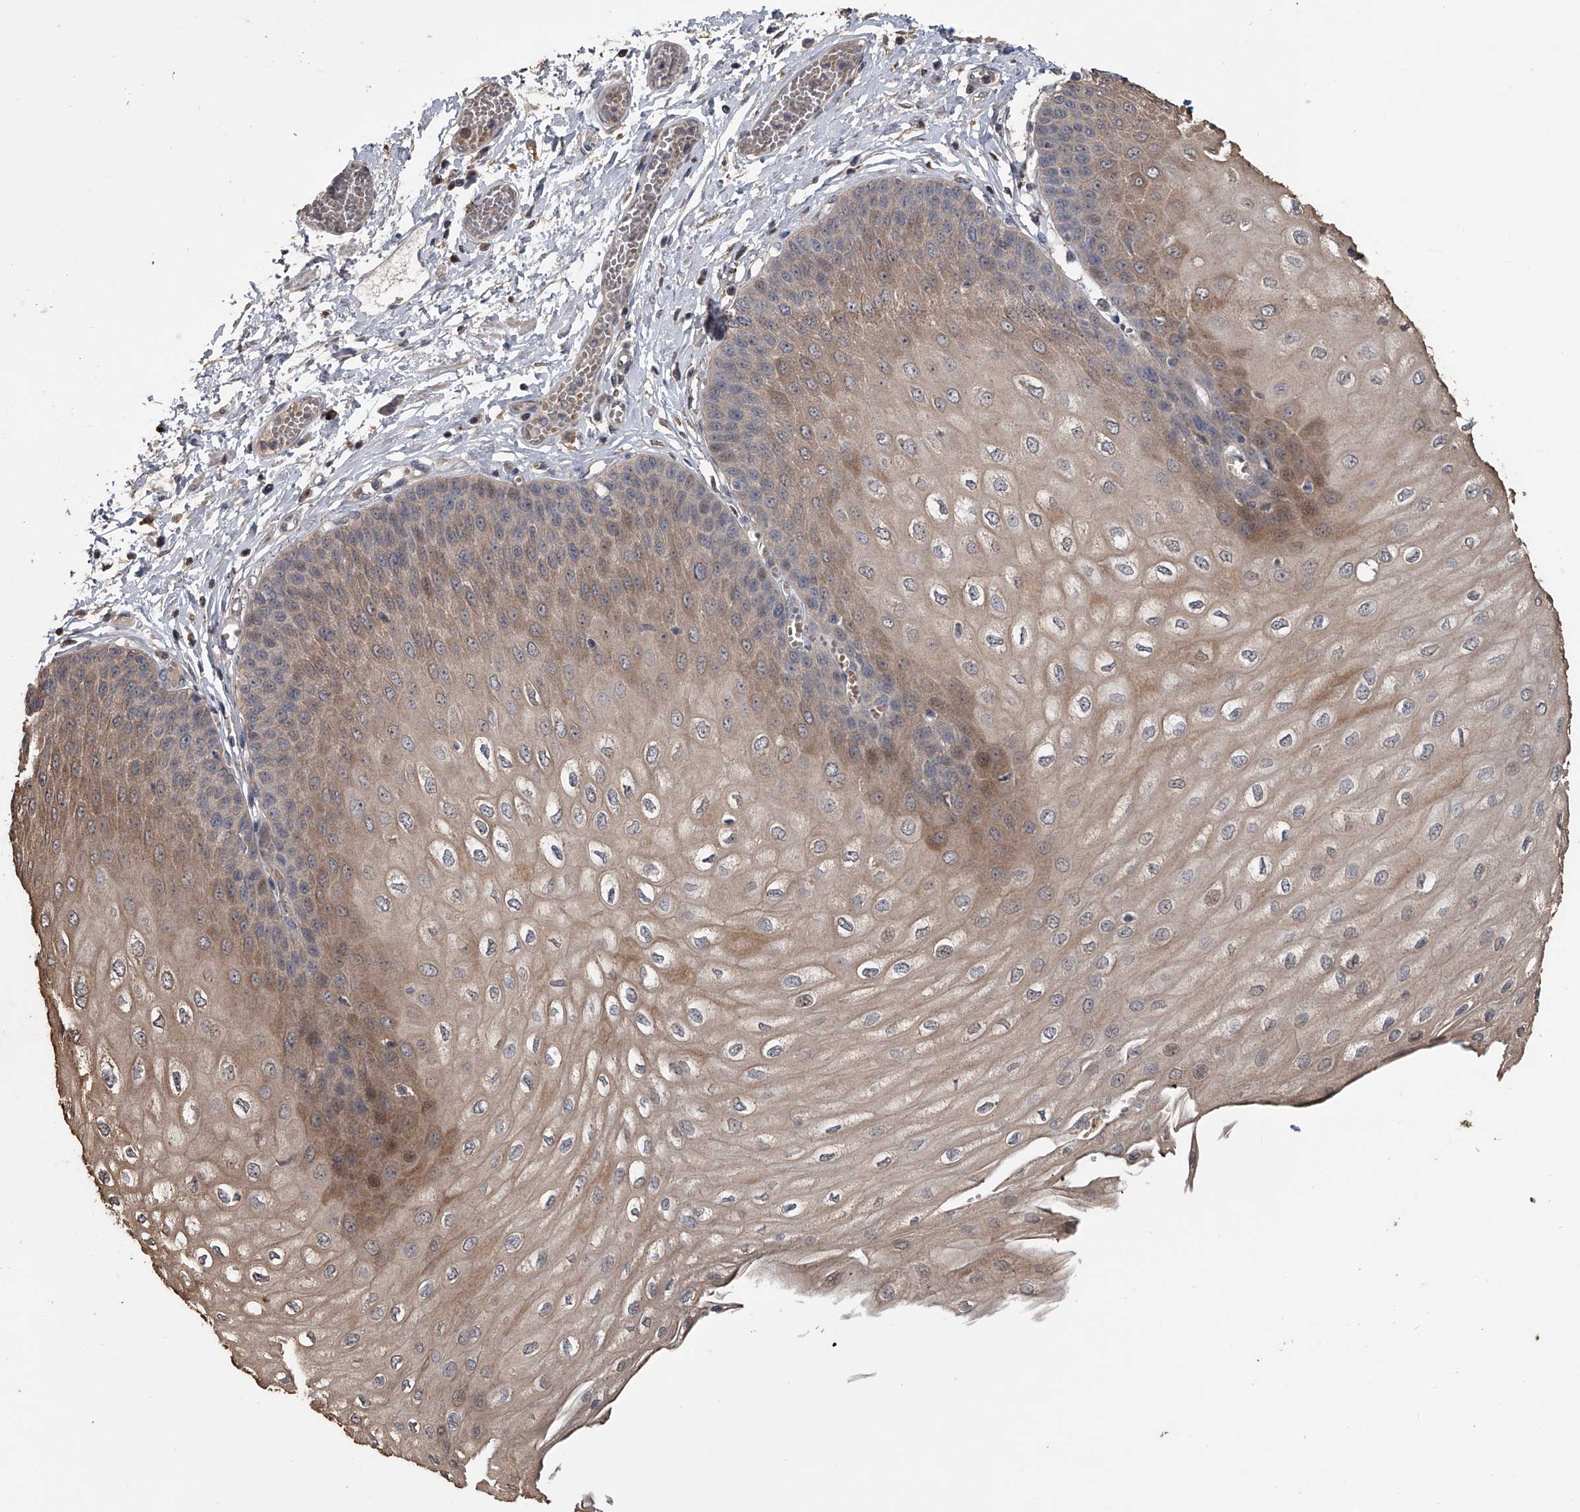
{"staining": {"intensity": "moderate", "quantity": "<25%", "location": "cytoplasmic/membranous"}, "tissue": "esophagus", "cell_type": "Squamous epithelial cells", "image_type": "normal", "snomed": [{"axis": "morphology", "description": "Normal tissue, NOS"}, {"axis": "topography", "description": "Esophagus"}], "caption": "IHC image of unremarkable esophagus: human esophagus stained using immunohistochemistry demonstrates low levels of moderate protein expression localized specifically in the cytoplasmic/membranous of squamous epithelial cells, appearing as a cytoplasmic/membranous brown color.", "gene": "DOCK9", "patient": {"sex": "male", "age": 60}}